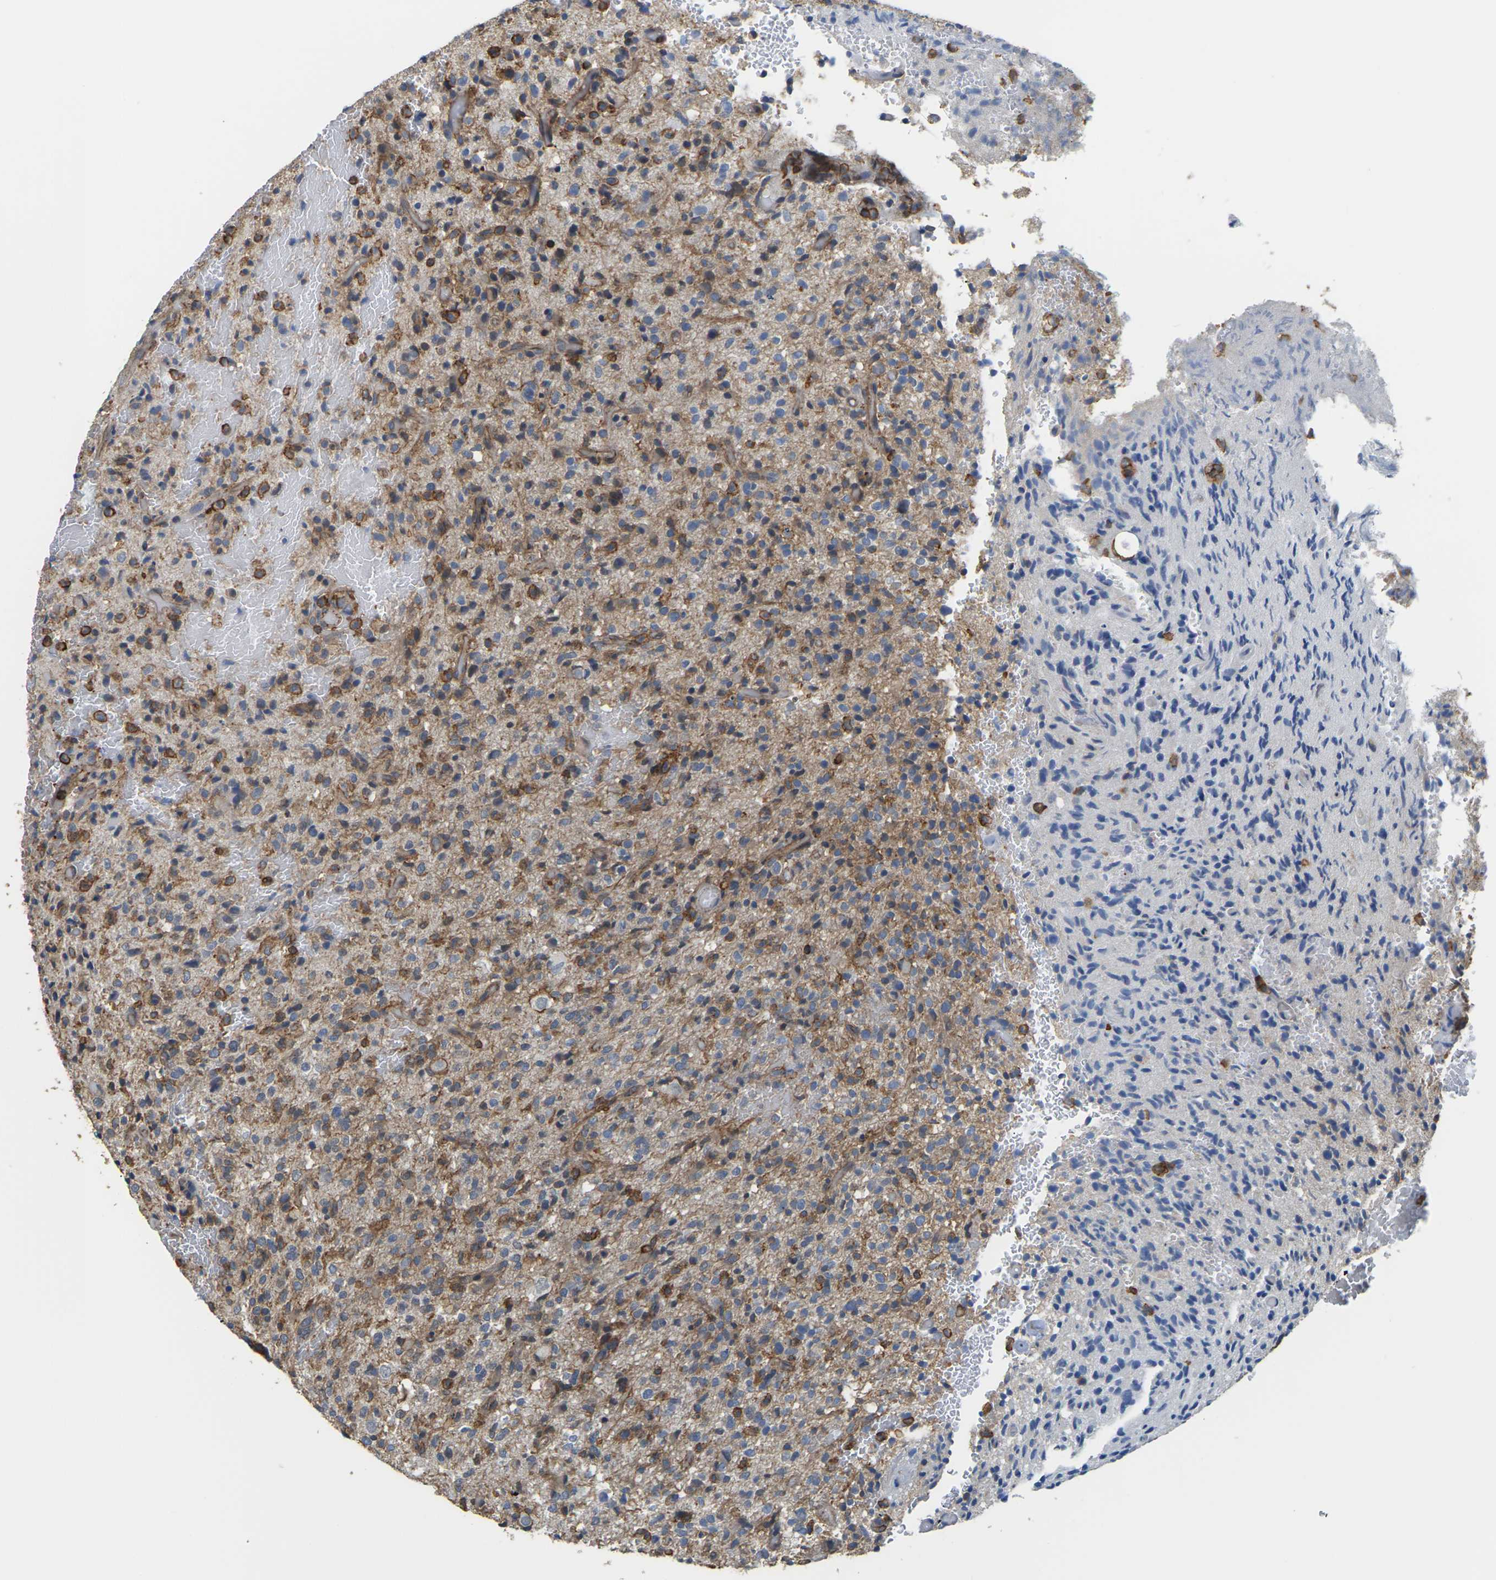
{"staining": {"intensity": "moderate", "quantity": "25%-75%", "location": "cytoplasmic/membranous"}, "tissue": "glioma", "cell_type": "Tumor cells", "image_type": "cancer", "snomed": [{"axis": "morphology", "description": "Glioma, malignant, High grade"}, {"axis": "topography", "description": "Brain"}], "caption": "There is medium levels of moderate cytoplasmic/membranous positivity in tumor cells of glioma, as demonstrated by immunohistochemical staining (brown color).", "gene": "IQGAP1", "patient": {"sex": "male", "age": 71}}